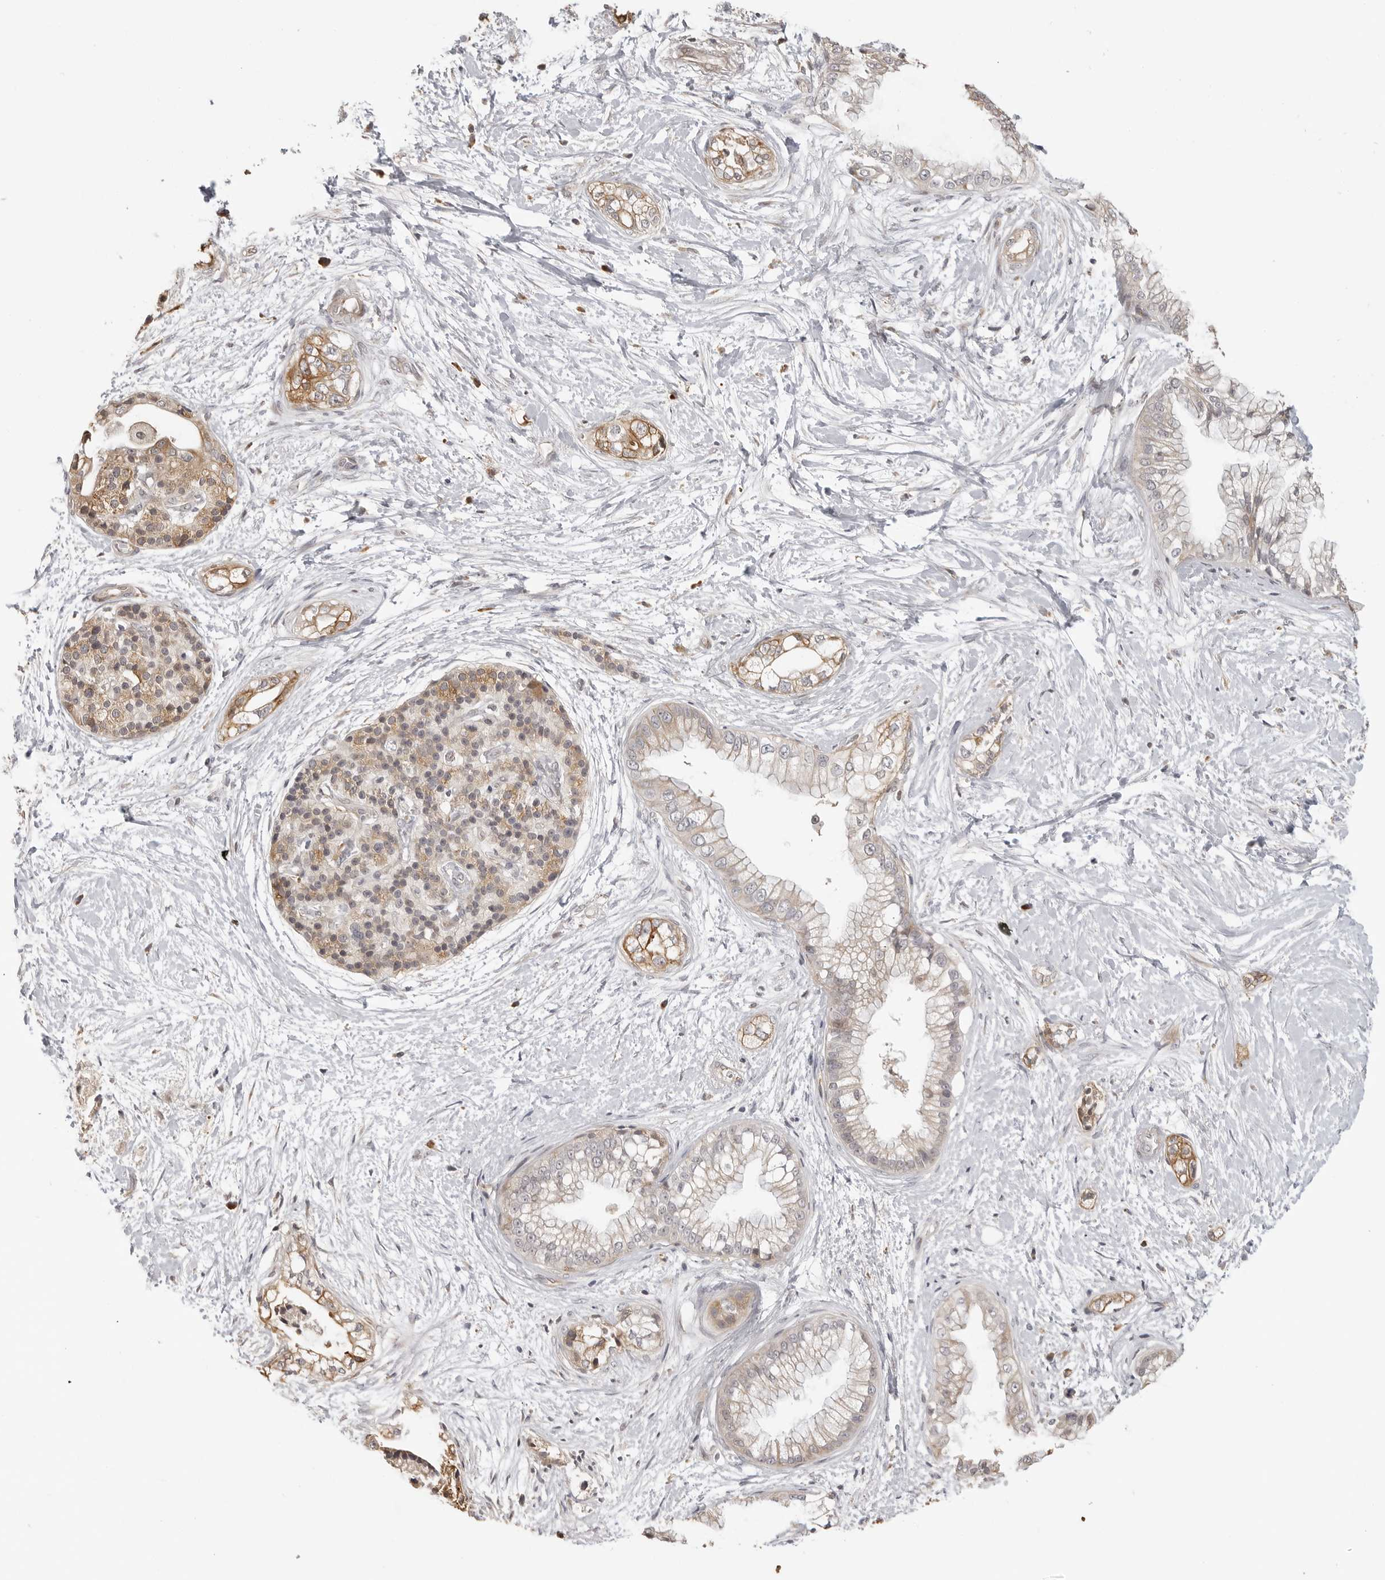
{"staining": {"intensity": "moderate", "quantity": "25%-75%", "location": "cytoplasmic/membranous"}, "tissue": "pancreatic cancer", "cell_type": "Tumor cells", "image_type": "cancer", "snomed": [{"axis": "morphology", "description": "Adenocarcinoma, NOS"}, {"axis": "topography", "description": "Pancreas"}], "caption": "This is a photomicrograph of IHC staining of pancreatic cancer, which shows moderate staining in the cytoplasmic/membranous of tumor cells.", "gene": "IDO1", "patient": {"sex": "male", "age": 68}}